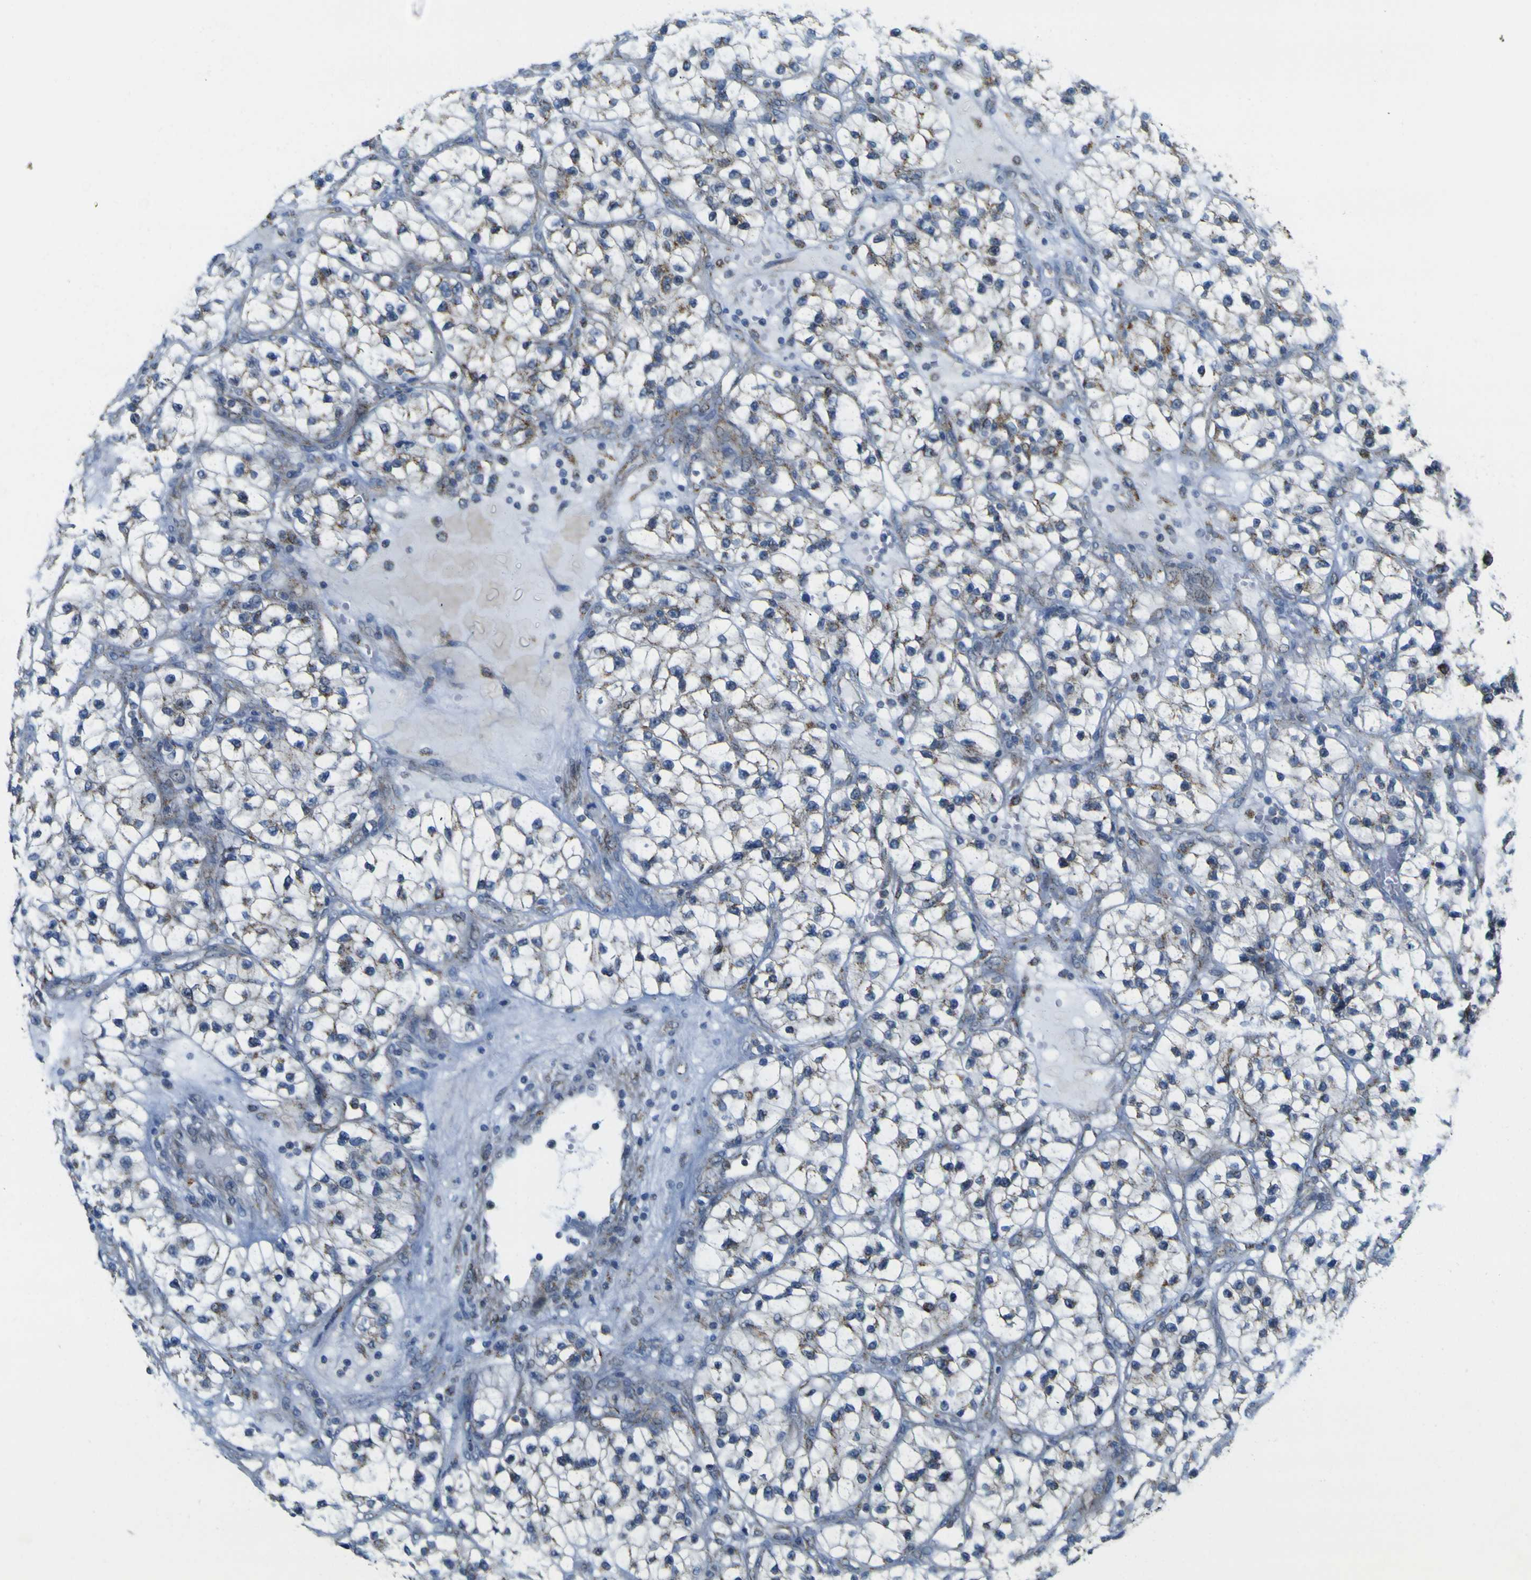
{"staining": {"intensity": "moderate", "quantity": "<25%", "location": "cytoplasmic/membranous"}, "tissue": "renal cancer", "cell_type": "Tumor cells", "image_type": "cancer", "snomed": [{"axis": "morphology", "description": "Adenocarcinoma, NOS"}, {"axis": "topography", "description": "Kidney"}], "caption": "Immunohistochemical staining of human renal adenocarcinoma shows low levels of moderate cytoplasmic/membranous protein expression in about <25% of tumor cells.", "gene": "ACBD5", "patient": {"sex": "female", "age": 57}}